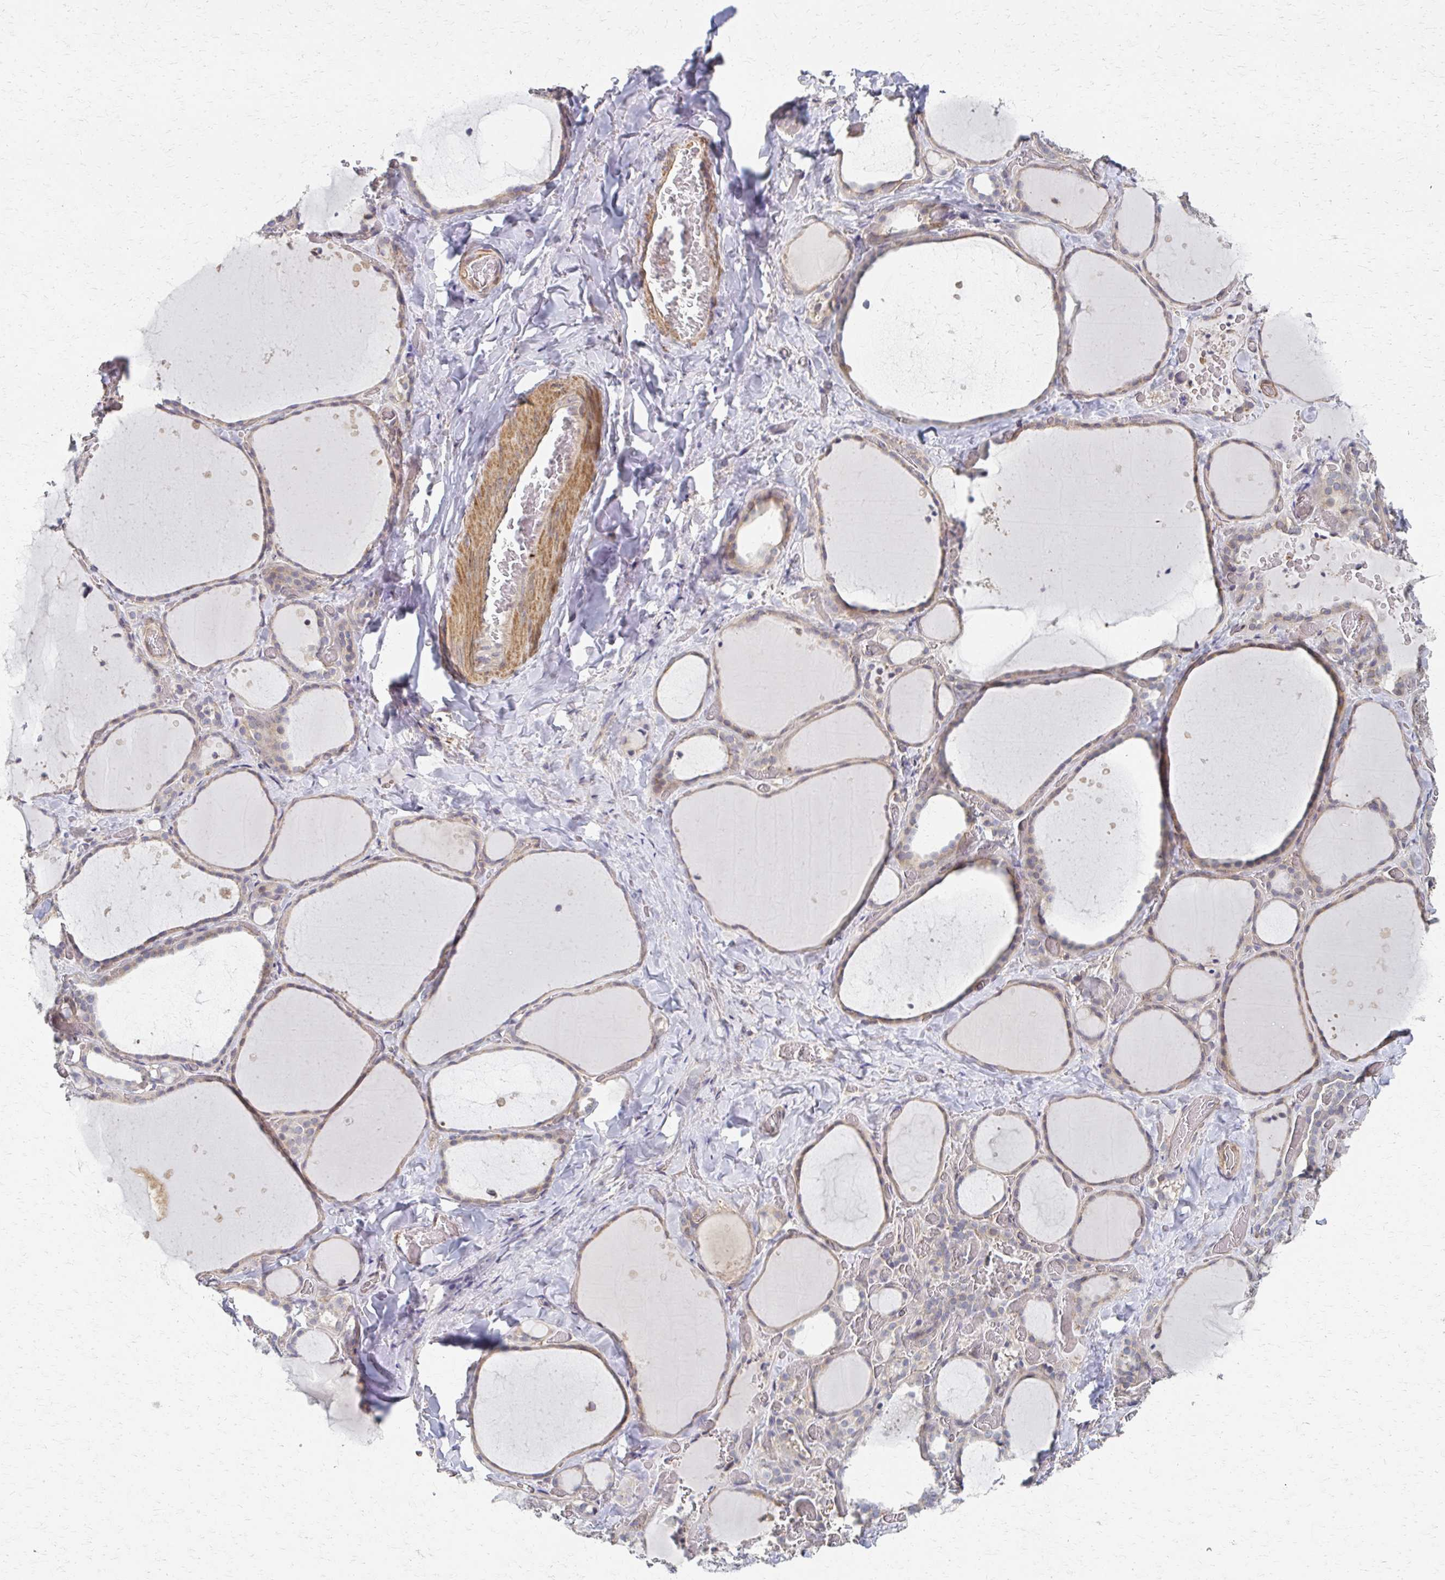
{"staining": {"intensity": "weak", "quantity": "25%-75%", "location": "cytoplasmic/membranous"}, "tissue": "thyroid gland", "cell_type": "Glandular cells", "image_type": "normal", "snomed": [{"axis": "morphology", "description": "Normal tissue, NOS"}, {"axis": "topography", "description": "Thyroid gland"}], "caption": "Thyroid gland was stained to show a protein in brown. There is low levels of weak cytoplasmic/membranous staining in about 25%-75% of glandular cells. The protein is shown in brown color, while the nuclei are stained blue.", "gene": "EOLA1", "patient": {"sex": "female", "age": 36}}